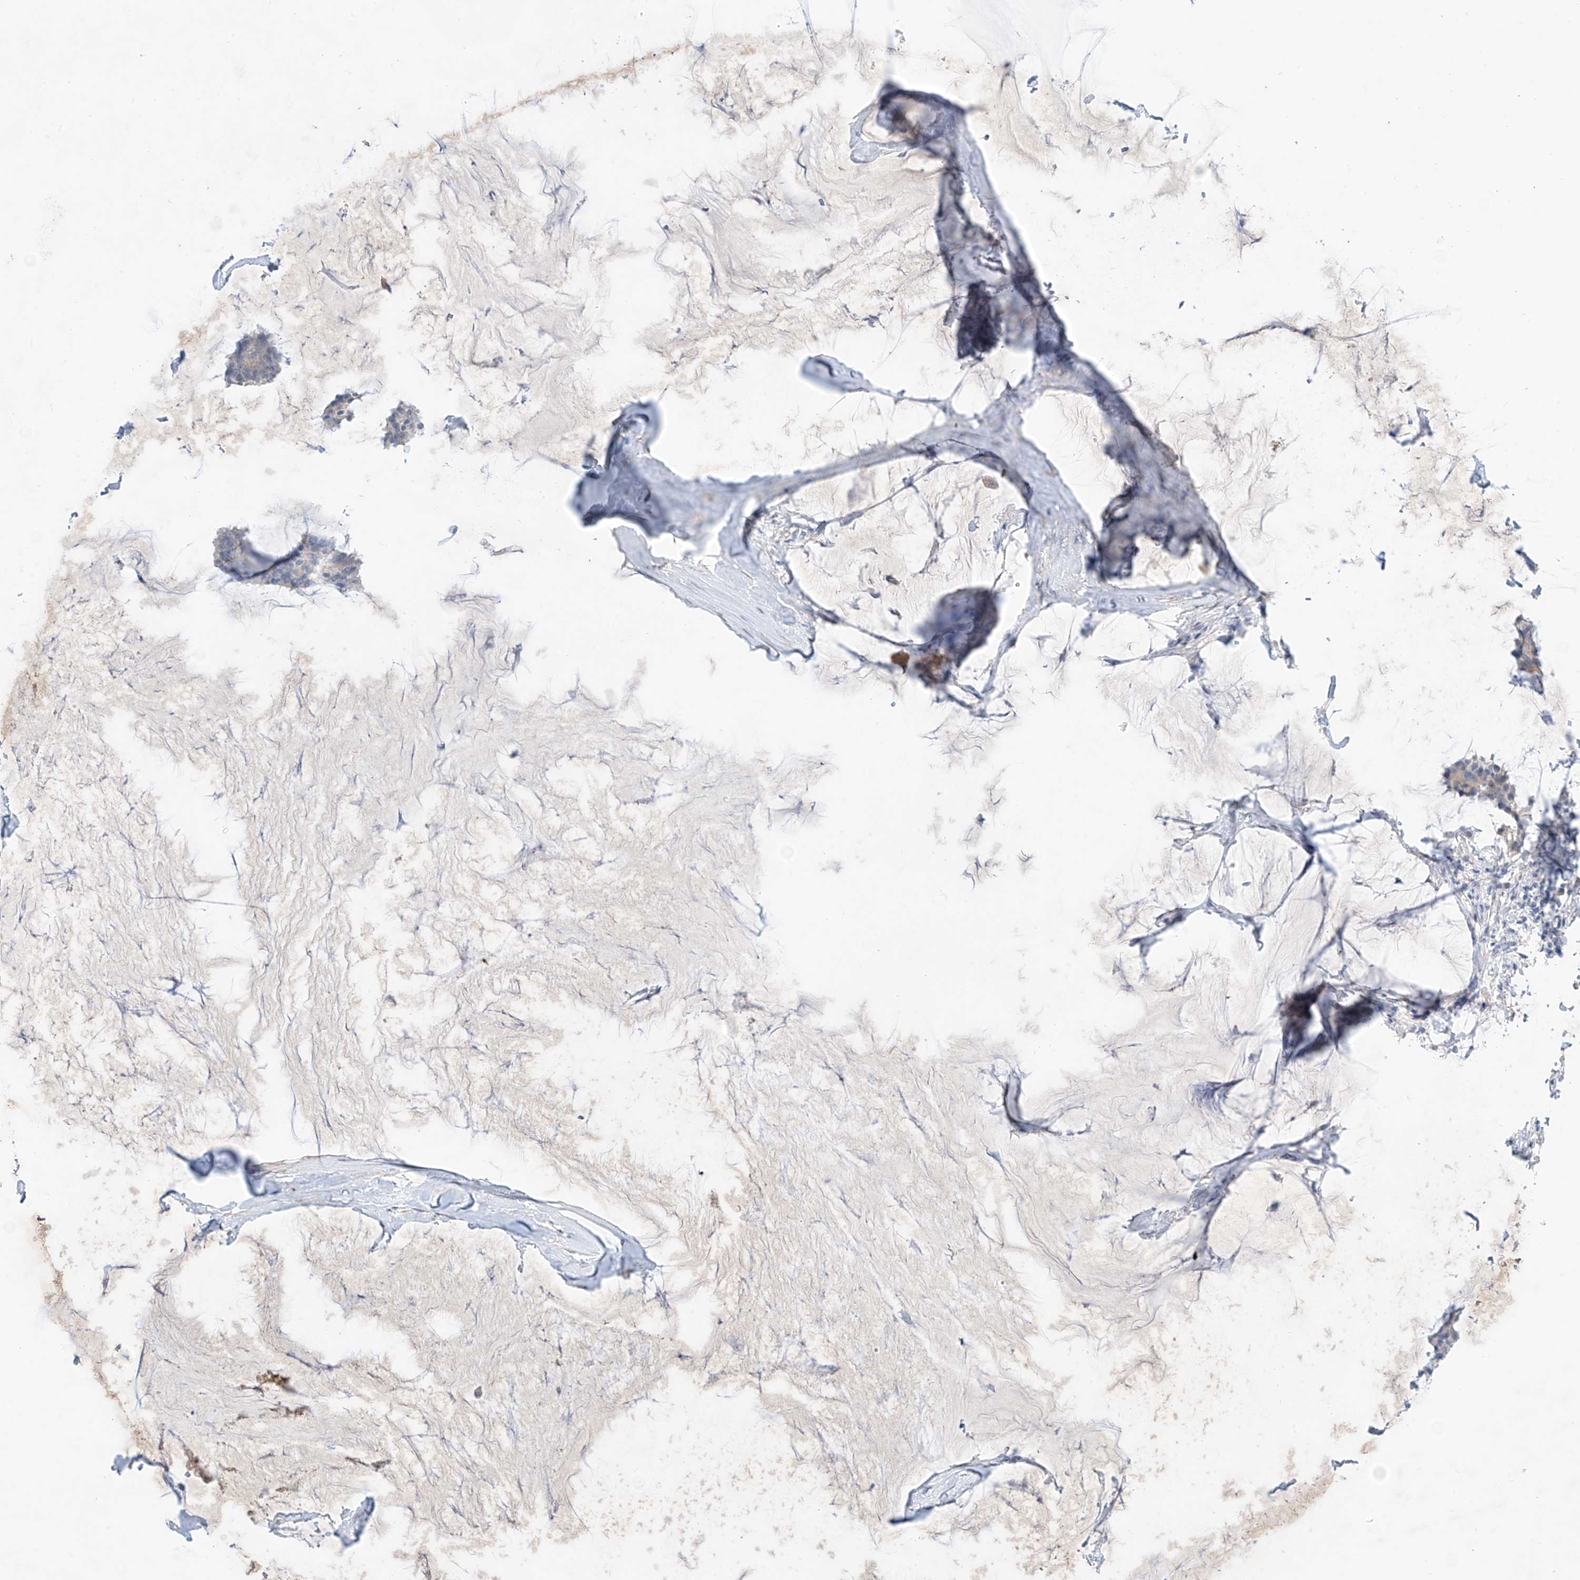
{"staining": {"intensity": "negative", "quantity": "none", "location": "none"}, "tissue": "breast cancer", "cell_type": "Tumor cells", "image_type": "cancer", "snomed": [{"axis": "morphology", "description": "Duct carcinoma"}, {"axis": "topography", "description": "Breast"}], "caption": "There is no significant positivity in tumor cells of breast intraductal carcinoma.", "gene": "ABLIM2", "patient": {"sex": "female", "age": 93}}